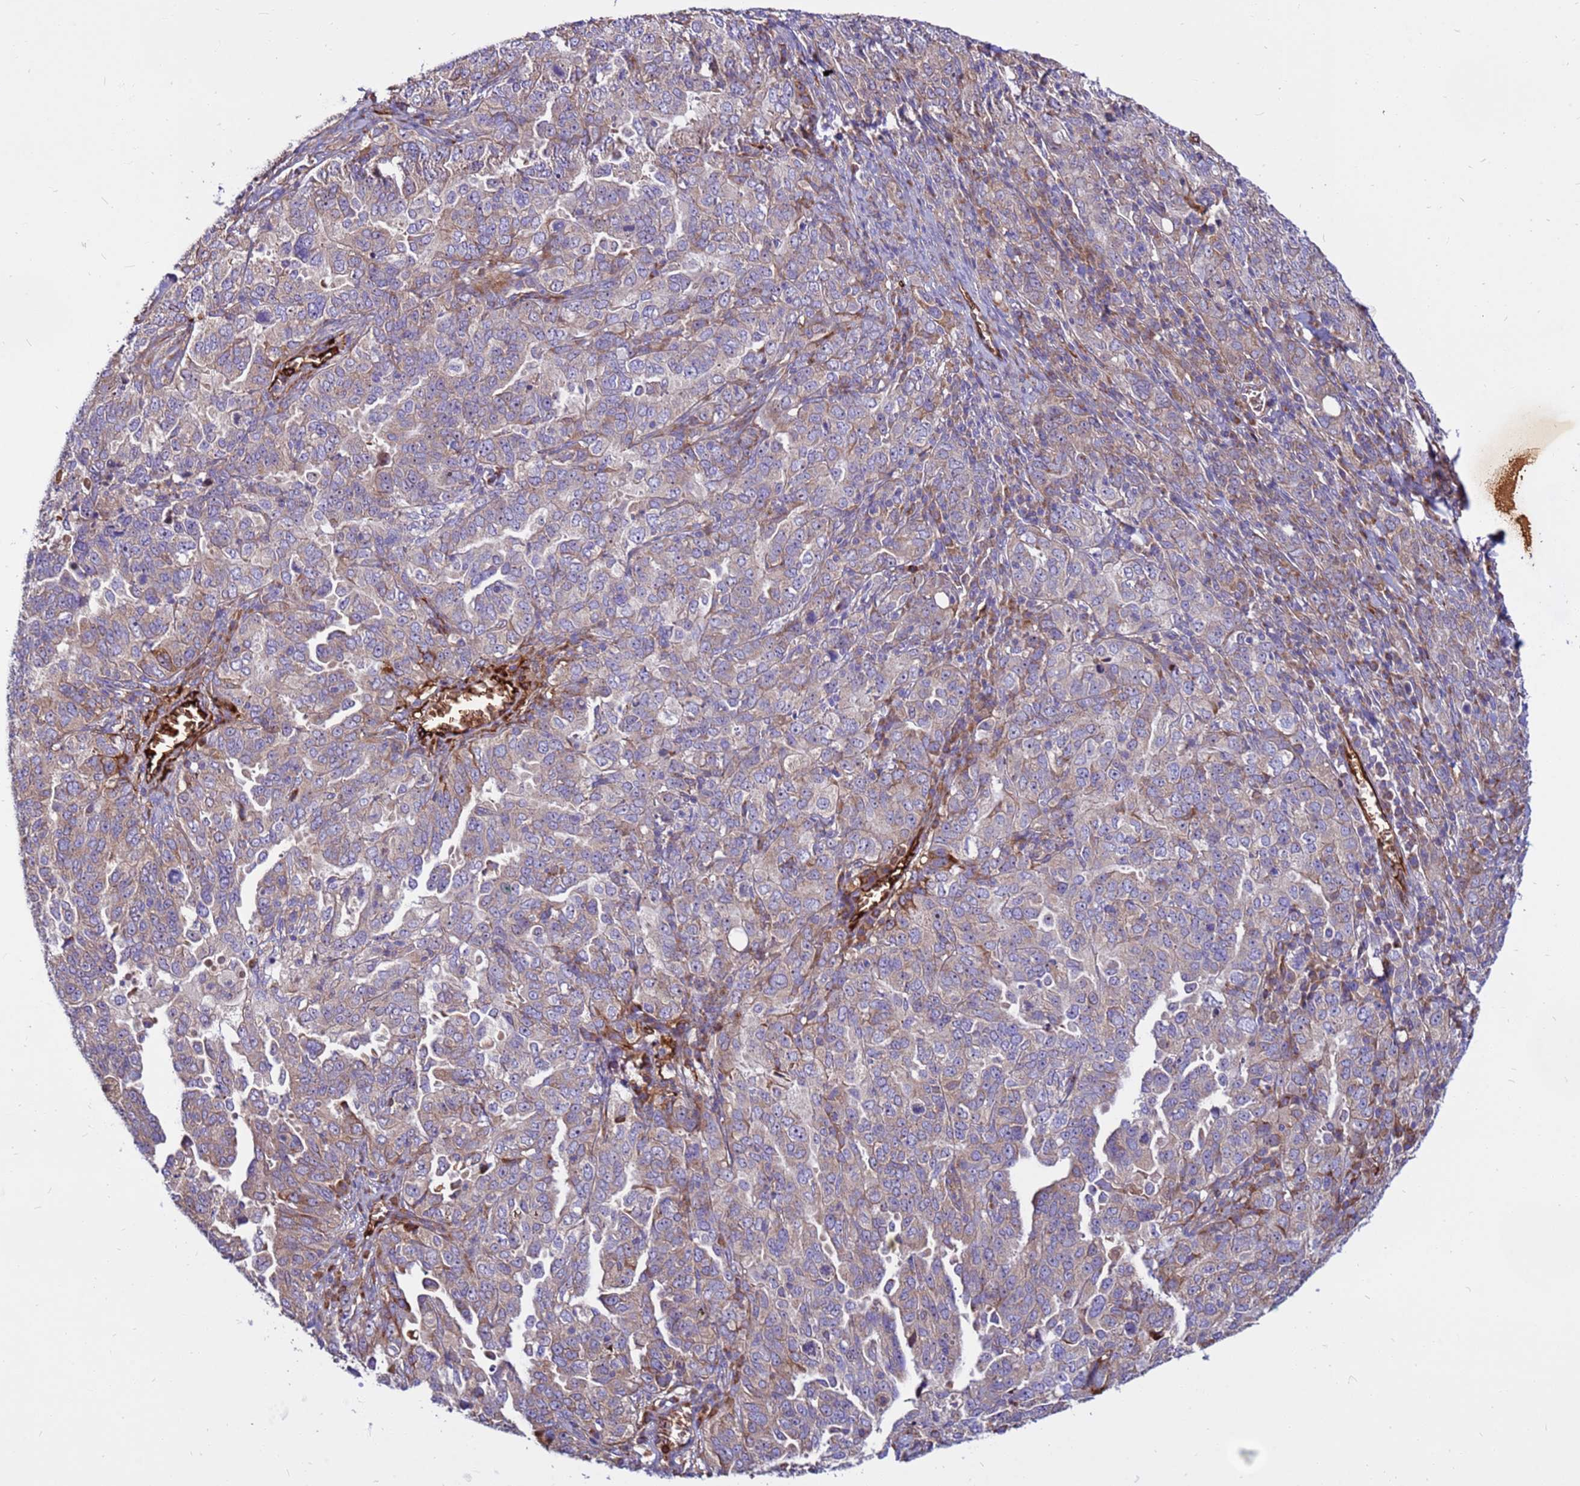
{"staining": {"intensity": "weak", "quantity": "25%-75%", "location": "cytoplasmic/membranous"}, "tissue": "ovarian cancer", "cell_type": "Tumor cells", "image_type": "cancer", "snomed": [{"axis": "morphology", "description": "Carcinoma, endometroid"}, {"axis": "topography", "description": "Ovary"}], "caption": "Protein expression analysis of human ovarian endometroid carcinoma reveals weak cytoplasmic/membranous positivity in about 25%-75% of tumor cells.", "gene": "ZNF669", "patient": {"sex": "female", "age": 62}}